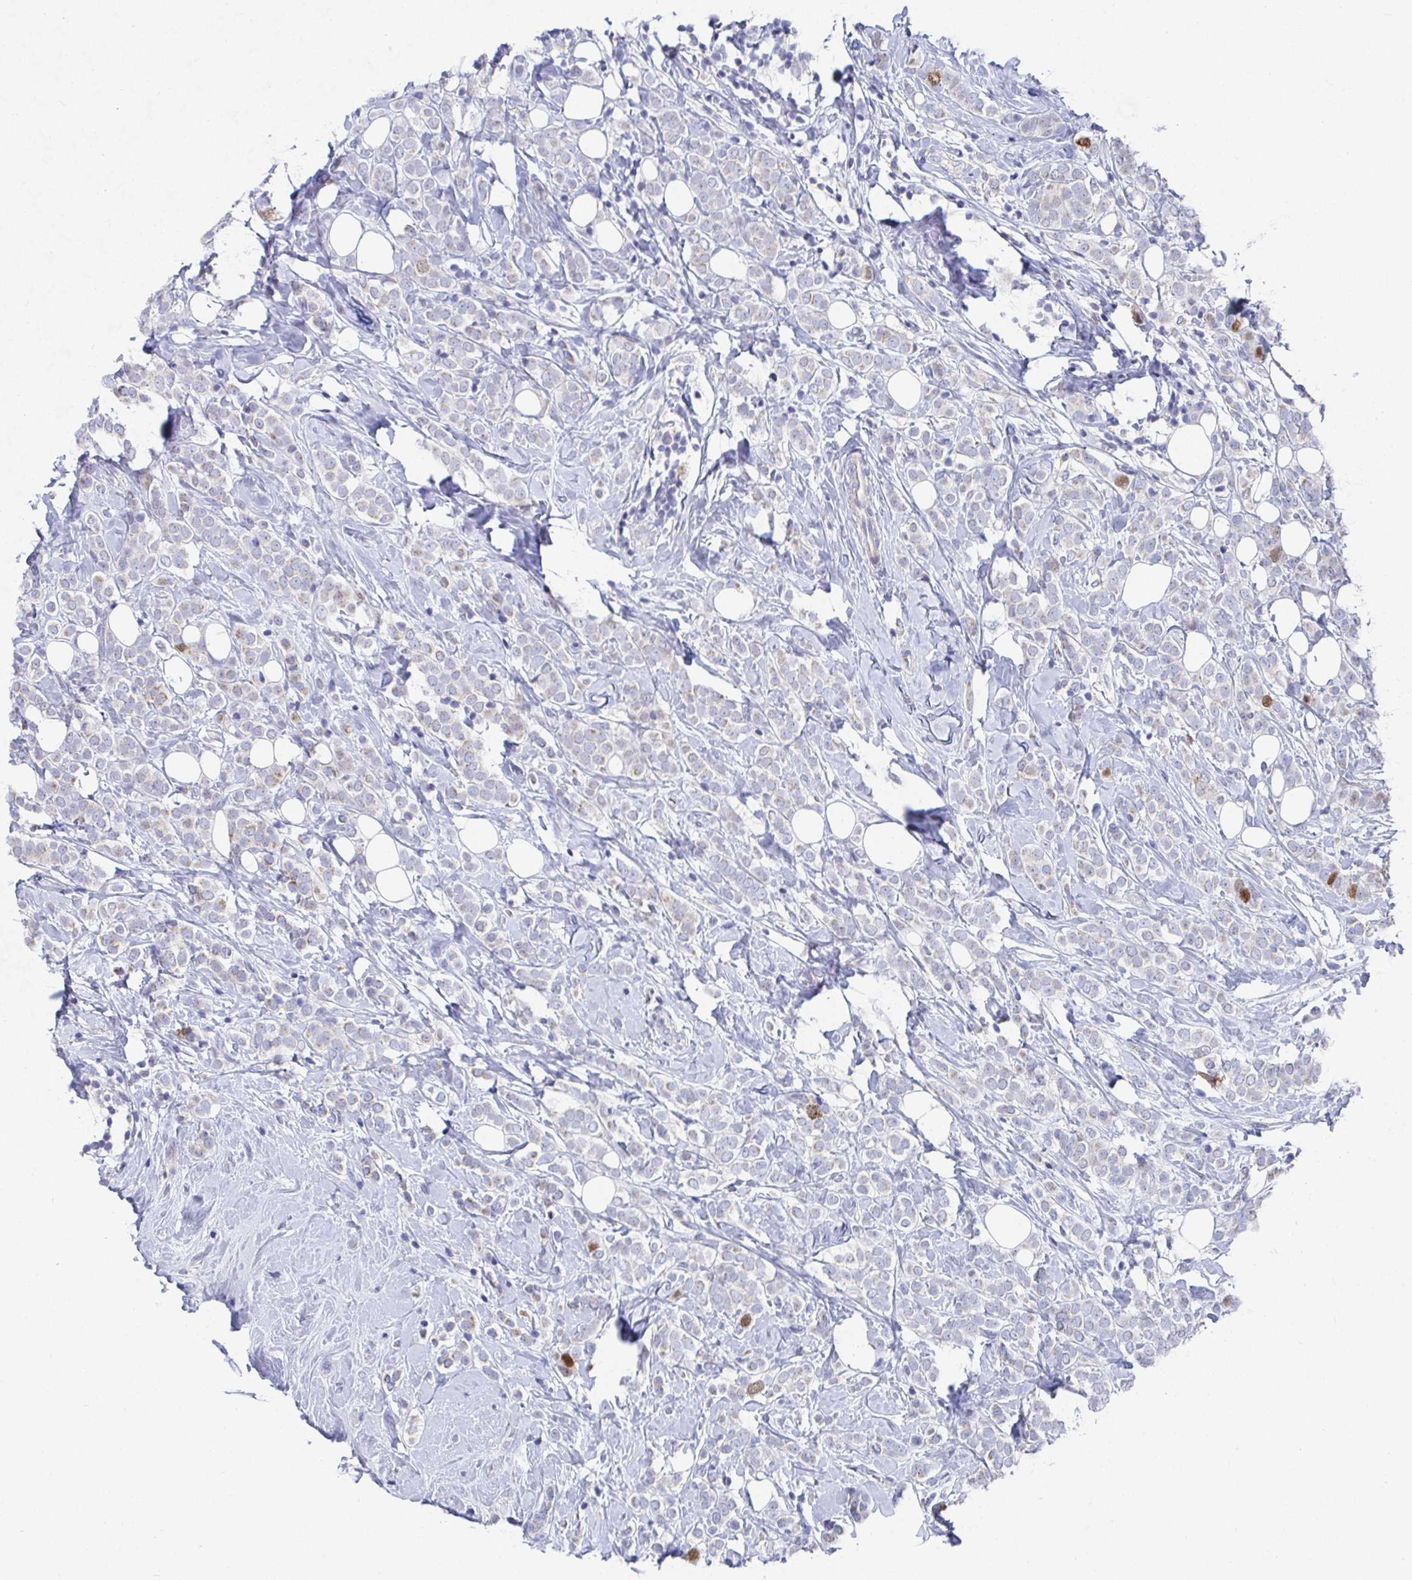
{"staining": {"intensity": "moderate", "quantity": "<25%", "location": "nuclear"}, "tissue": "breast cancer", "cell_type": "Tumor cells", "image_type": "cancer", "snomed": [{"axis": "morphology", "description": "Lobular carcinoma"}, {"axis": "topography", "description": "Breast"}], "caption": "IHC of breast cancer (lobular carcinoma) shows low levels of moderate nuclear positivity in about <25% of tumor cells.", "gene": "ATP5F1C", "patient": {"sex": "female", "age": 49}}